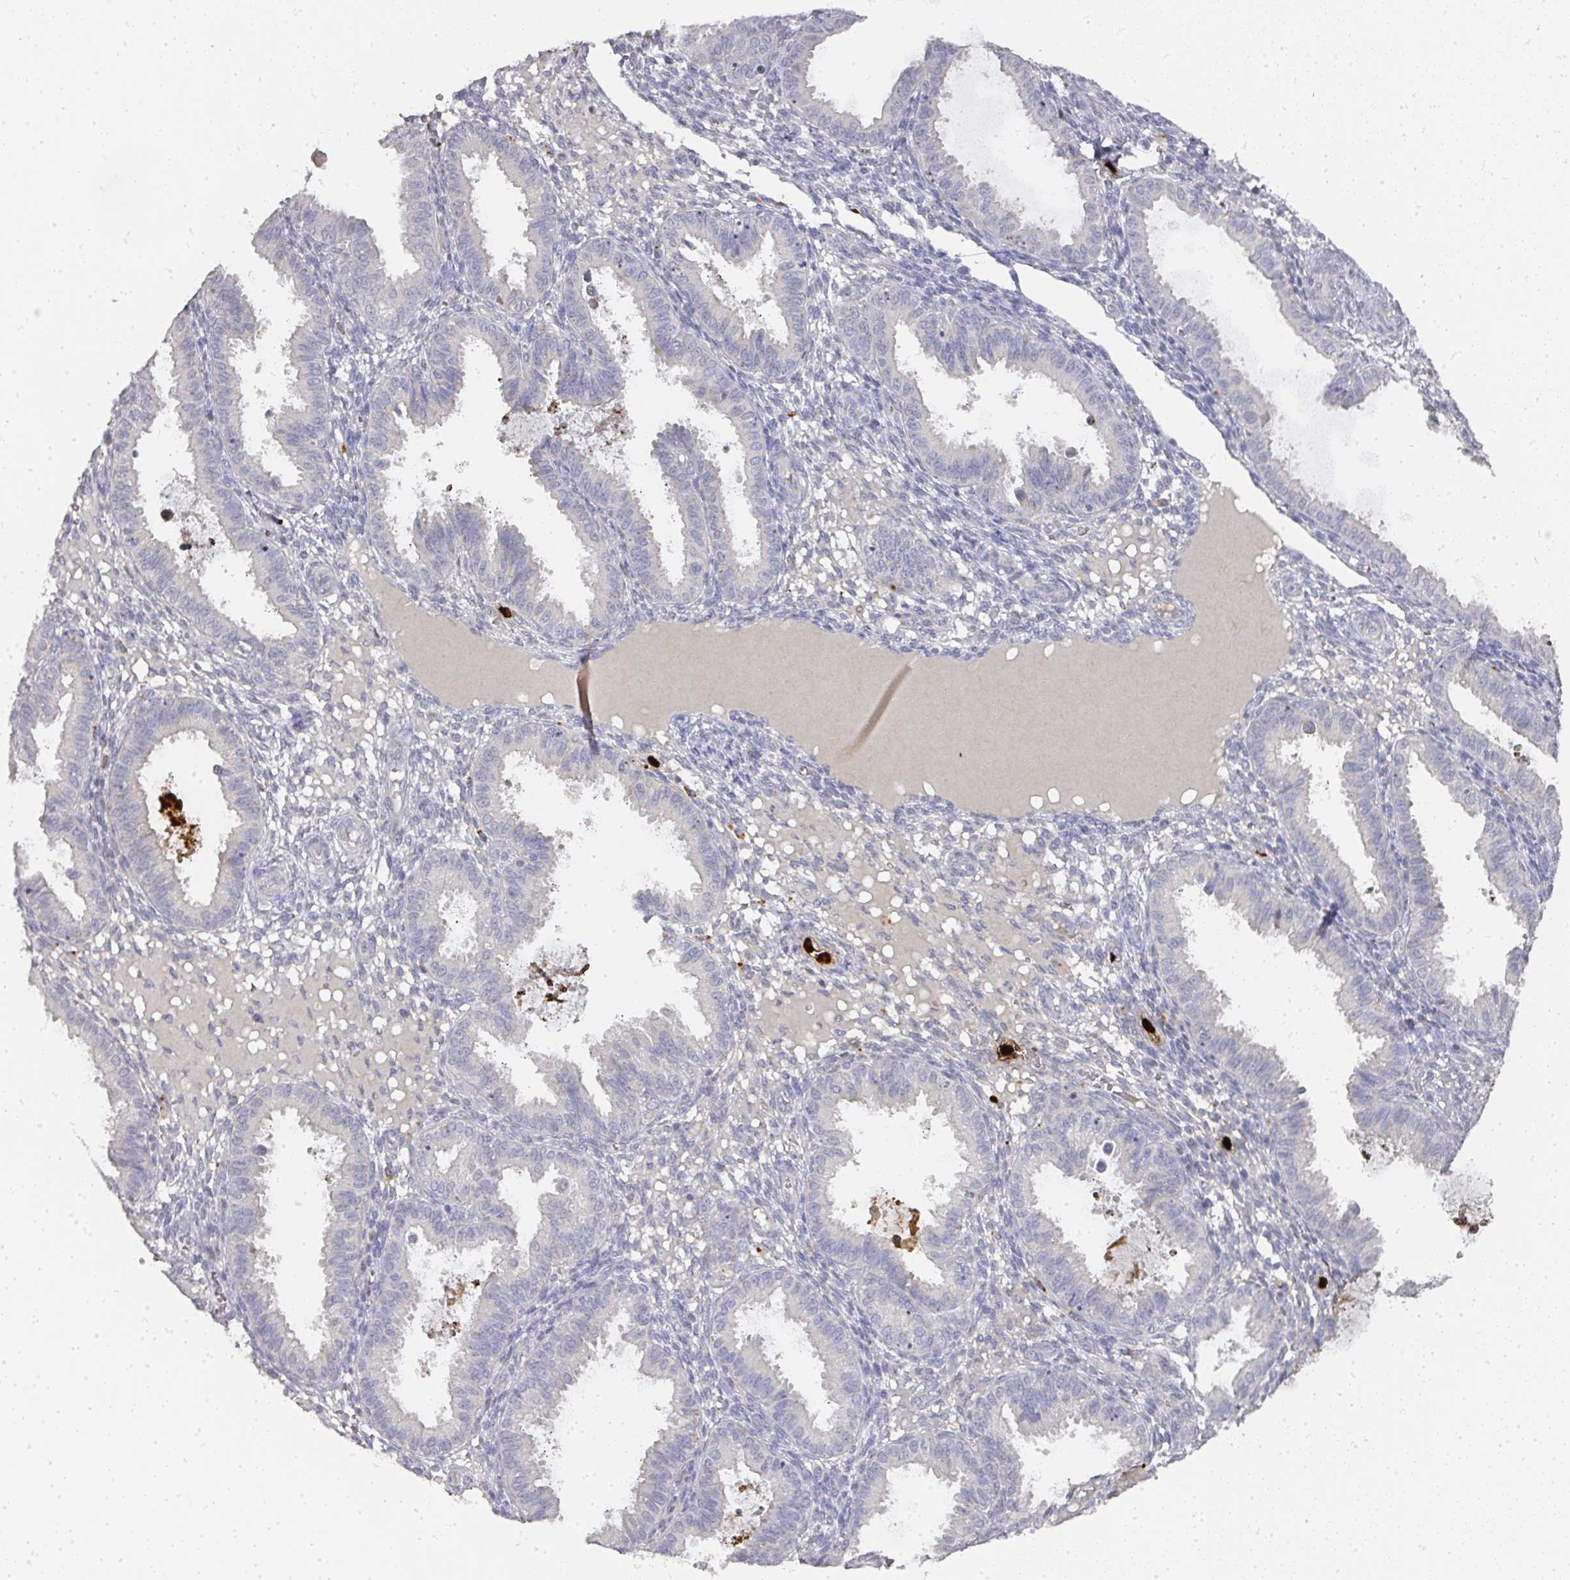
{"staining": {"intensity": "negative", "quantity": "none", "location": "none"}, "tissue": "endometrium", "cell_type": "Cells in endometrial stroma", "image_type": "normal", "snomed": [{"axis": "morphology", "description": "Normal tissue, NOS"}, {"axis": "topography", "description": "Endometrium"}], "caption": "Protein analysis of unremarkable endometrium displays no significant staining in cells in endometrial stroma. (DAB immunohistochemistry, high magnification).", "gene": "CAMP", "patient": {"sex": "female", "age": 33}}